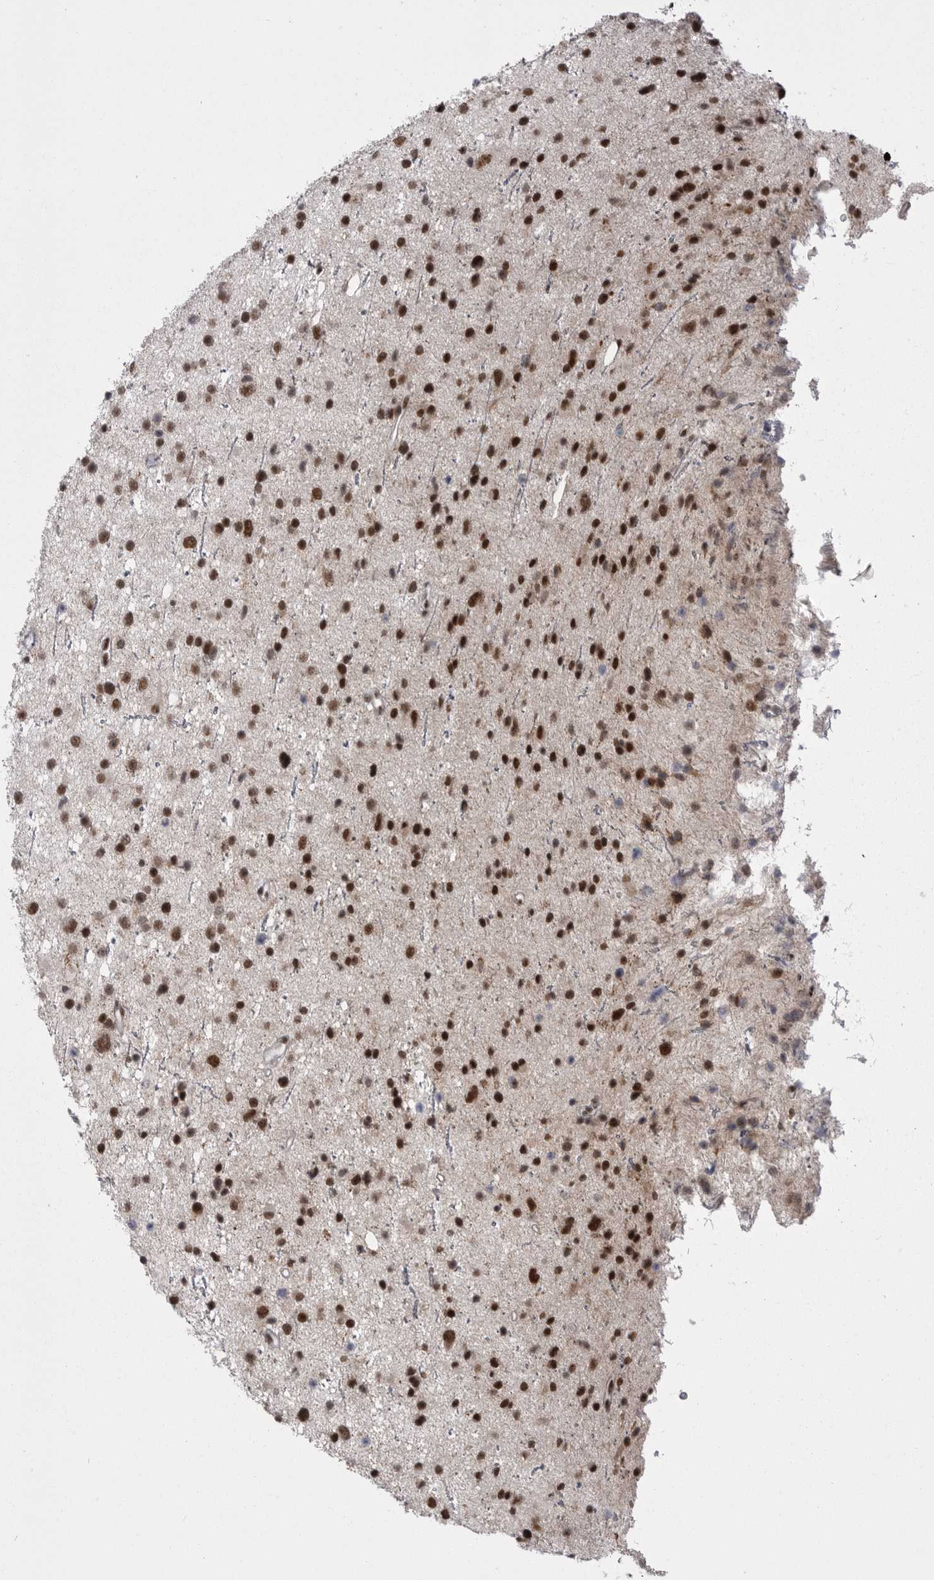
{"staining": {"intensity": "strong", "quantity": ">75%", "location": "nuclear"}, "tissue": "glioma", "cell_type": "Tumor cells", "image_type": "cancer", "snomed": [{"axis": "morphology", "description": "Glioma, malignant, Low grade"}, {"axis": "topography", "description": "Cerebral cortex"}], "caption": "Human malignant glioma (low-grade) stained with a brown dye demonstrates strong nuclear positive expression in approximately >75% of tumor cells.", "gene": "MEPCE", "patient": {"sex": "female", "age": 39}}